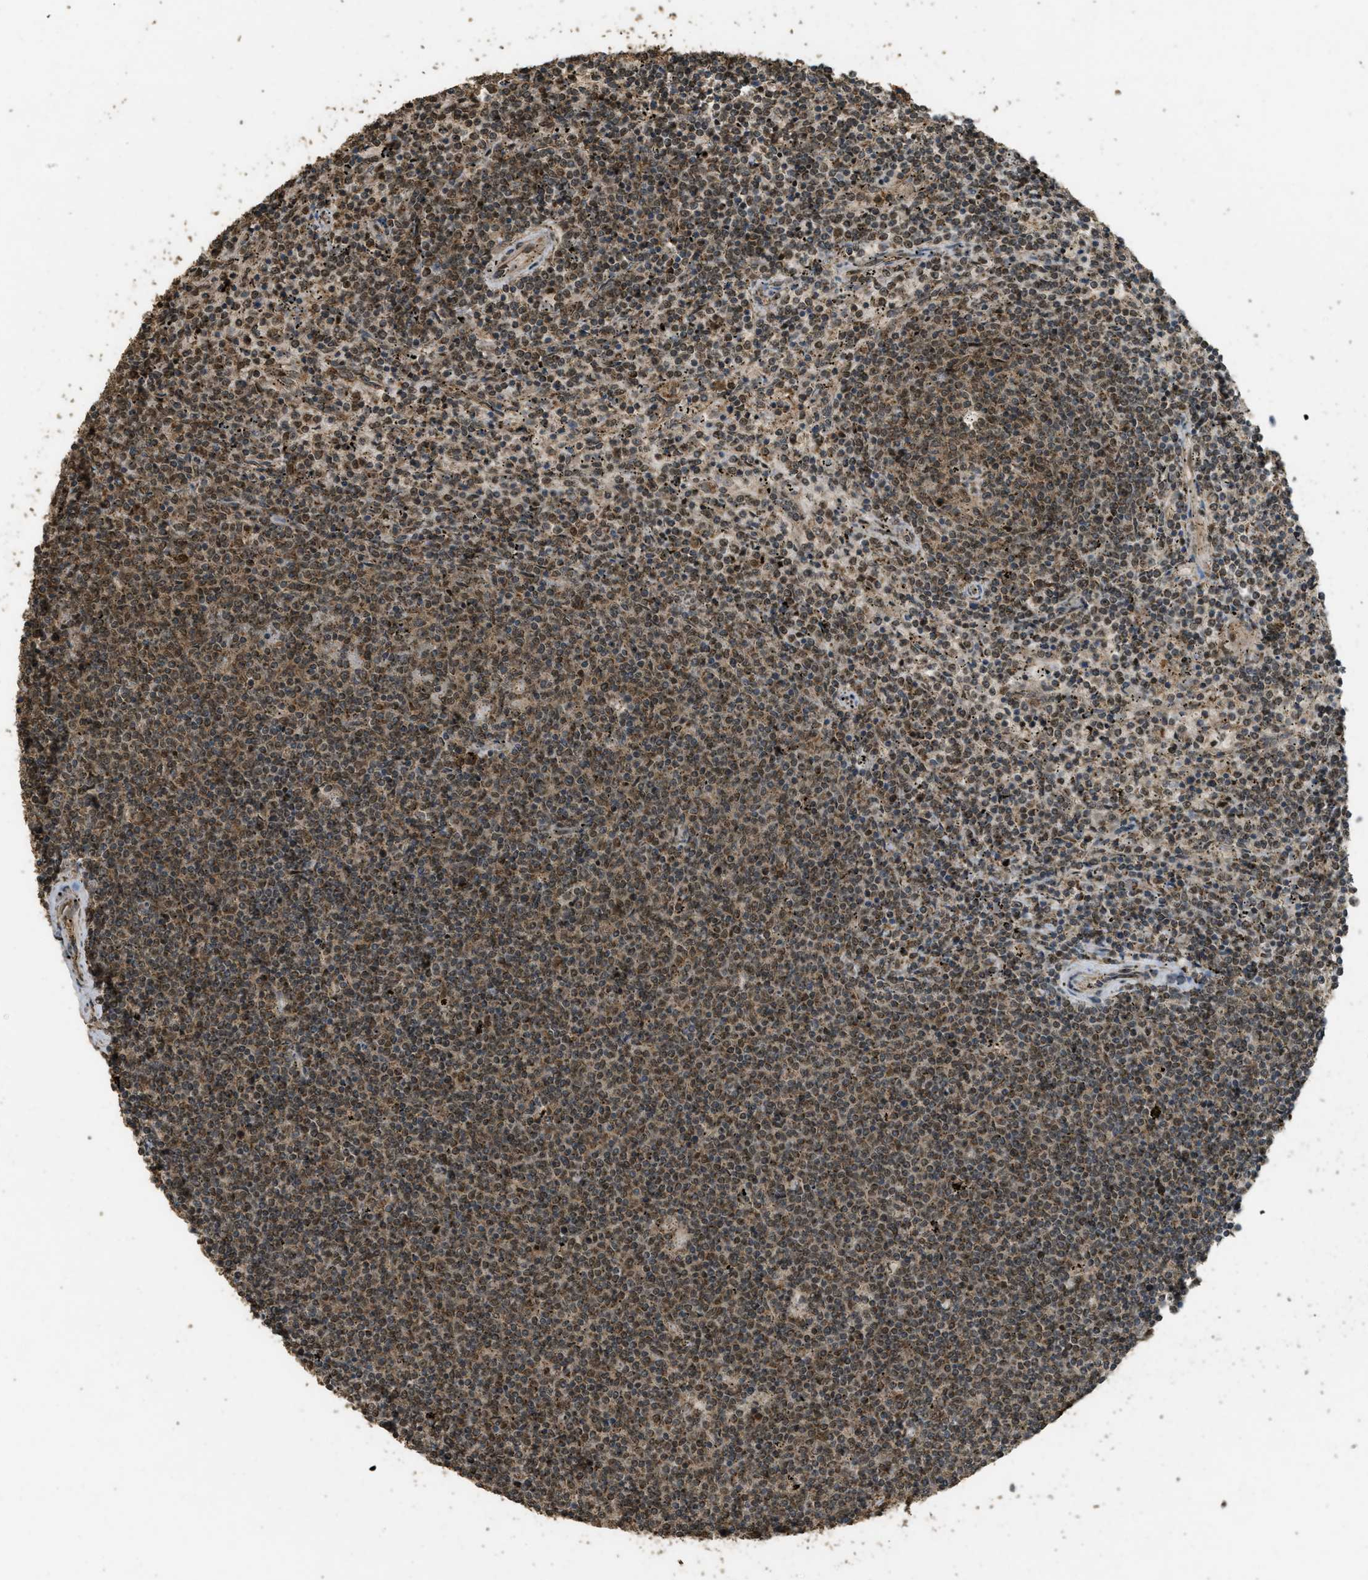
{"staining": {"intensity": "moderate", "quantity": "25%-75%", "location": "nuclear"}, "tissue": "lymphoma", "cell_type": "Tumor cells", "image_type": "cancer", "snomed": [{"axis": "morphology", "description": "Malignant lymphoma, non-Hodgkin's type, Low grade"}, {"axis": "topography", "description": "Spleen"}], "caption": "This is a micrograph of IHC staining of lymphoma, which shows moderate staining in the nuclear of tumor cells.", "gene": "CTPS1", "patient": {"sex": "female", "age": 50}}